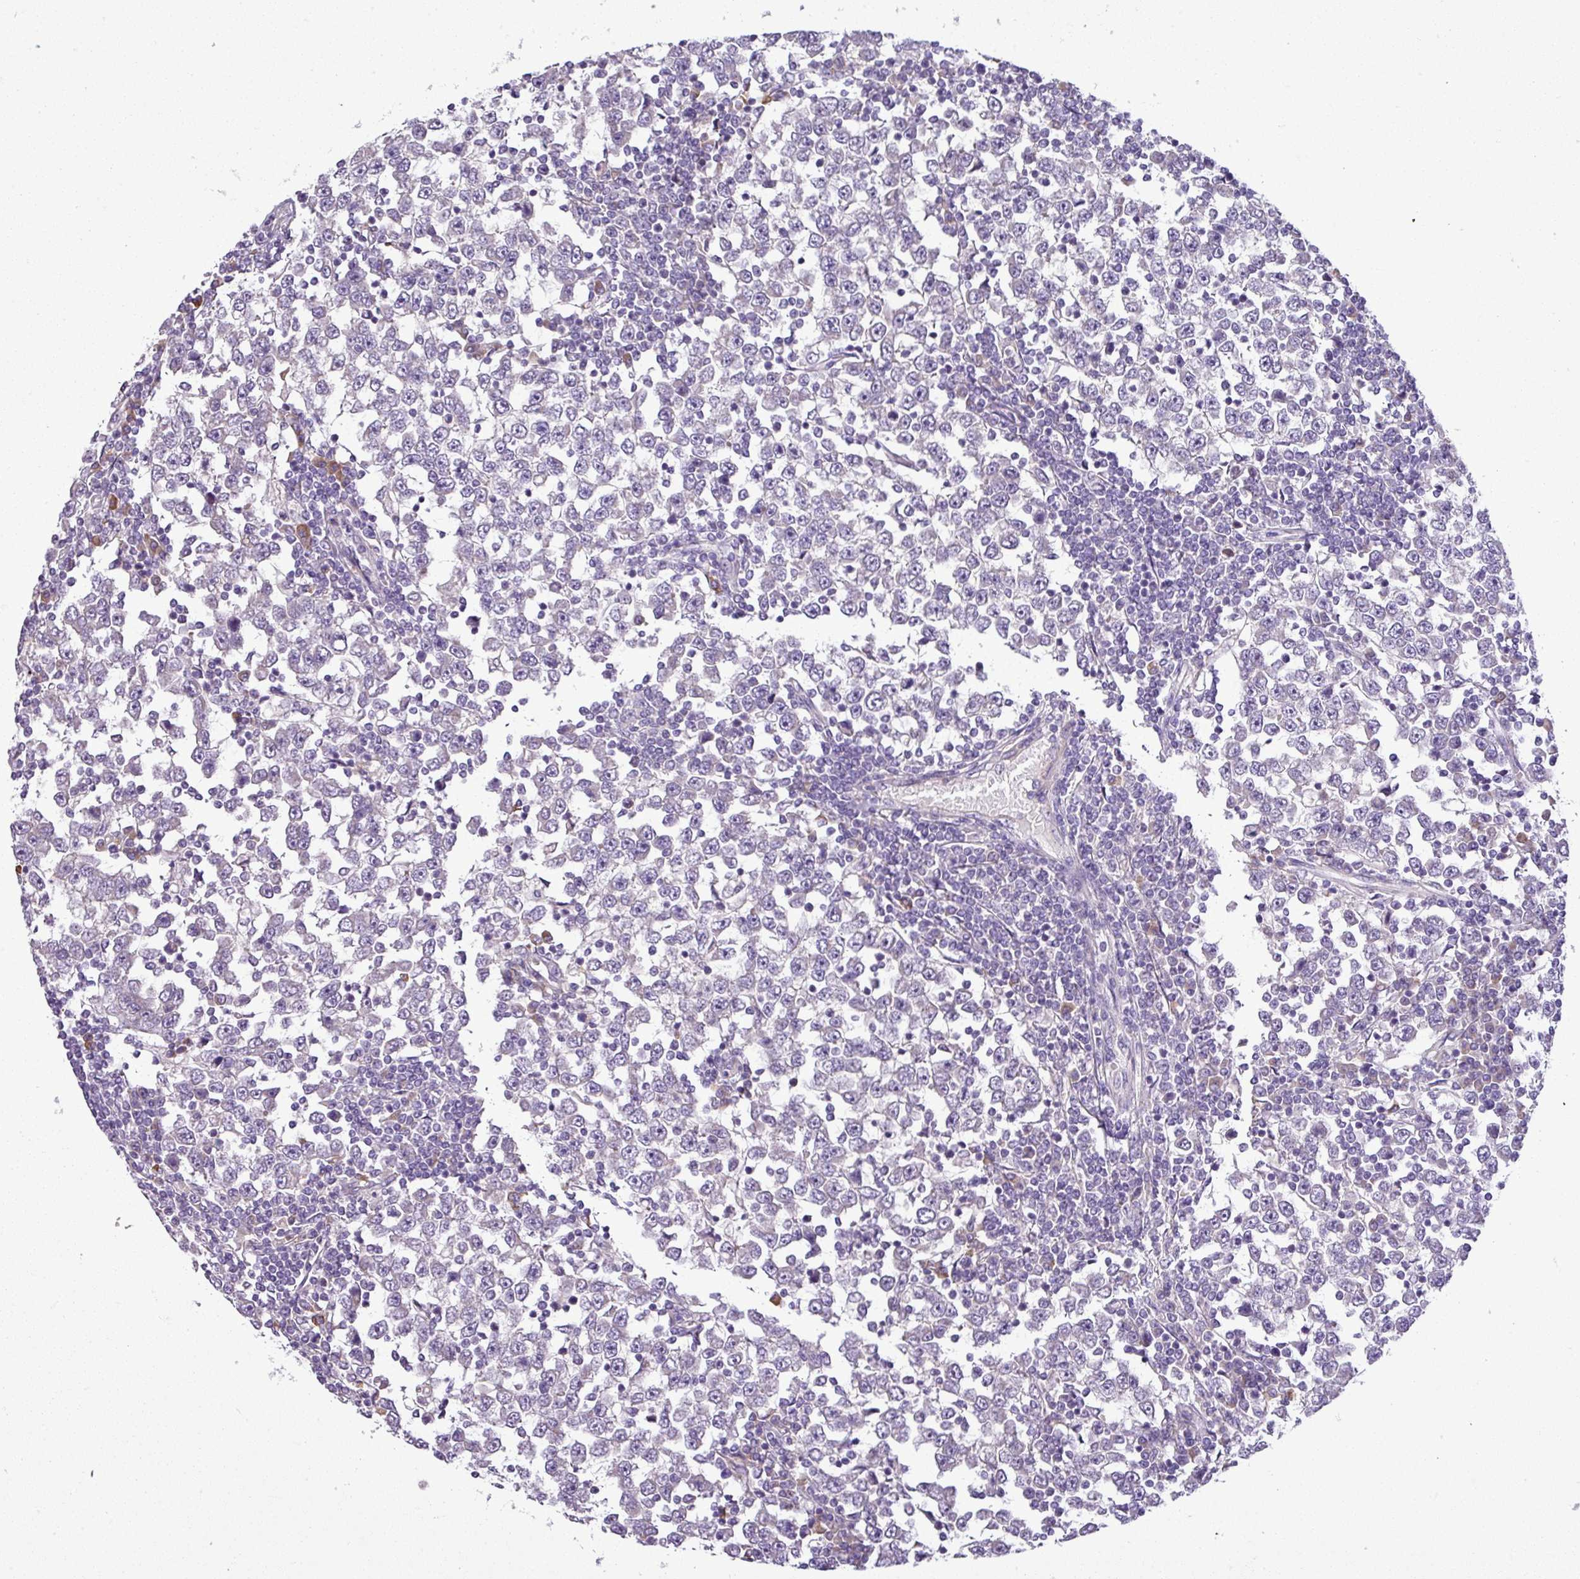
{"staining": {"intensity": "negative", "quantity": "none", "location": "none"}, "tissue": "testis cancer", "cell_type": "Tumor cells", "image_type": "cancer", "snomed": [{"axis": "morphology", "description": "Seminoma, NOS"}, {"axis": "topography", "description": "Testis"}], "caption": "Immunohistochemistry of human testis cancer (seminoma) displays no positivity in tumor cells.", "gene": "MOCS3", "patient": {"sex": "male", "age": 65}}